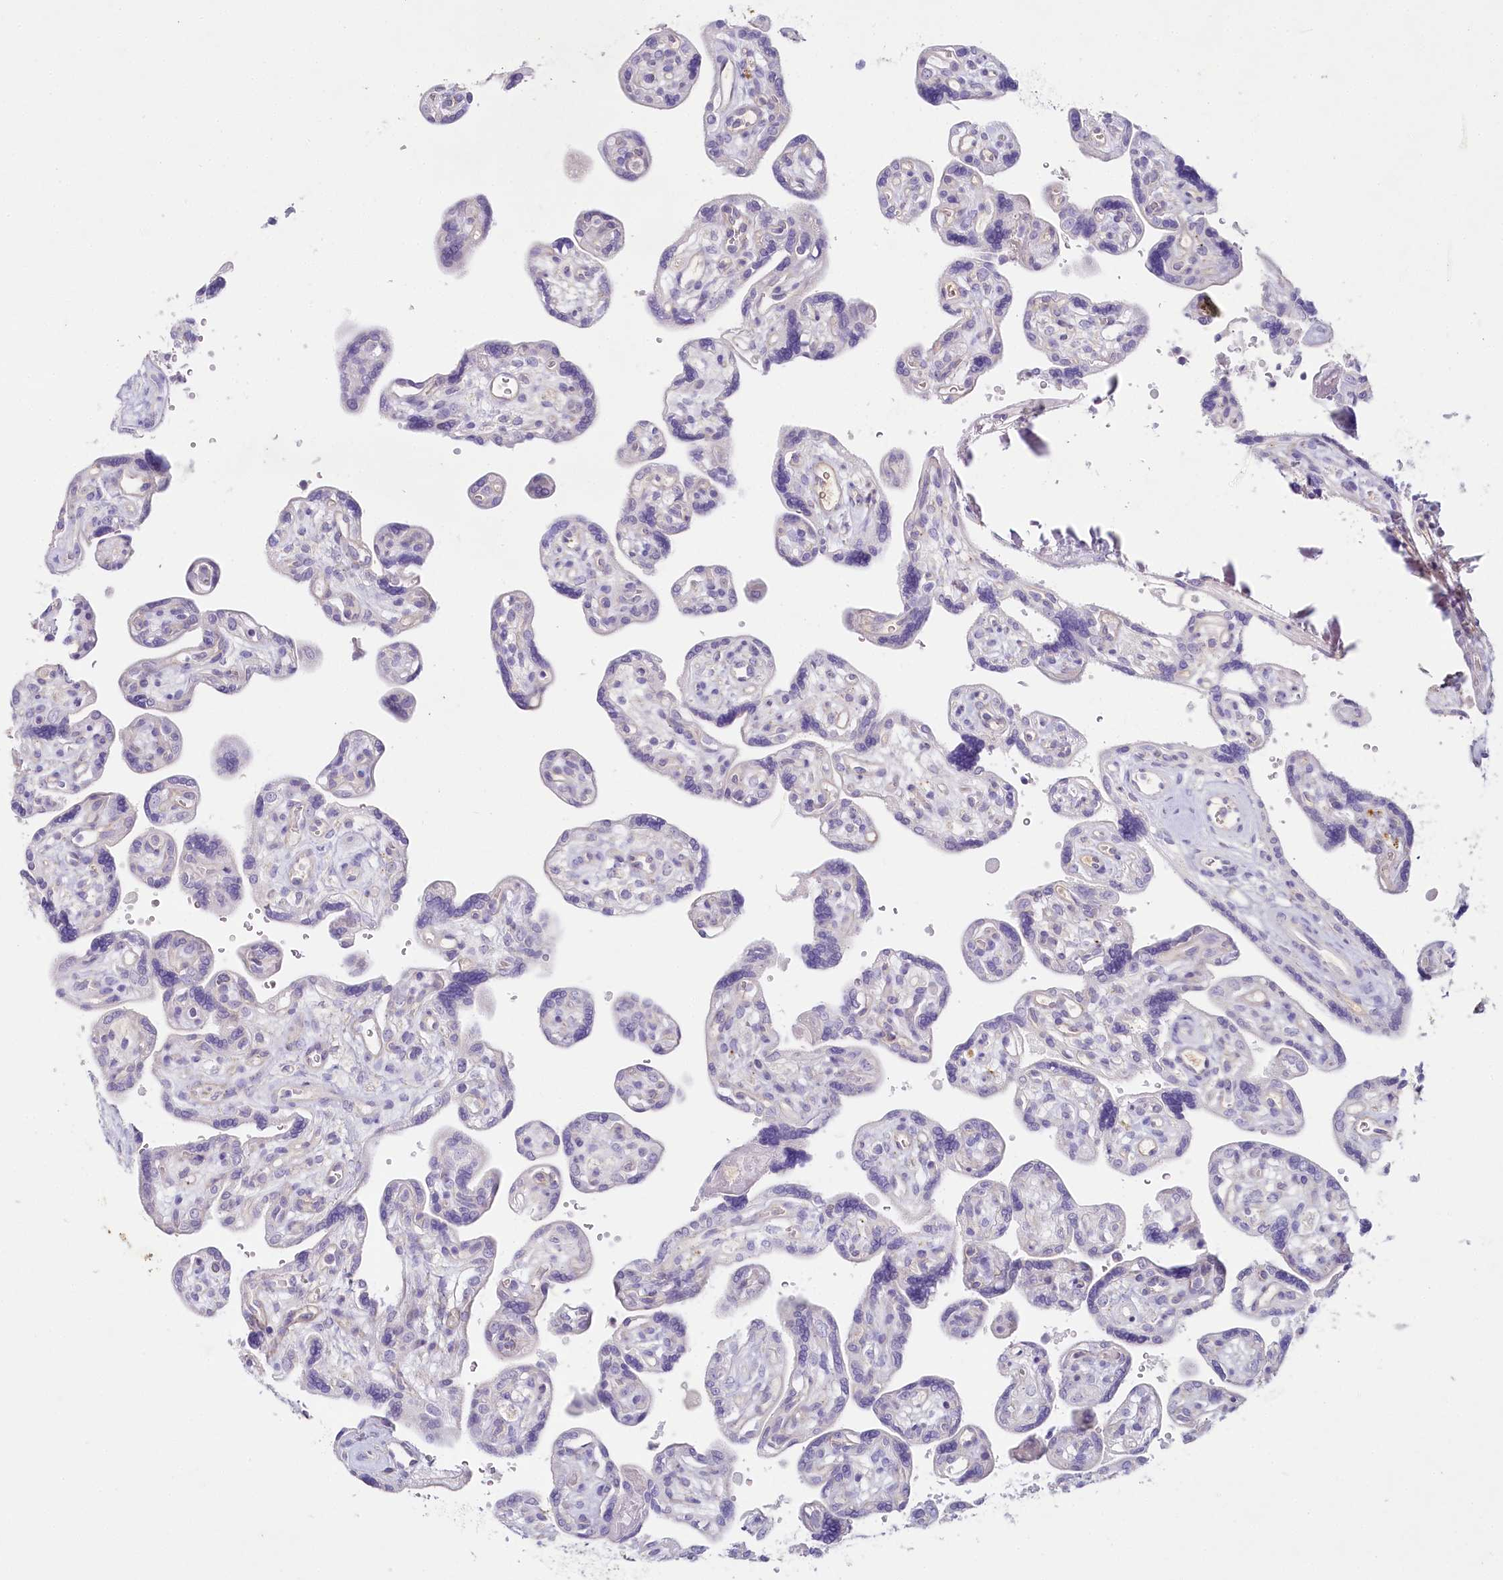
{"staining": {"intensity": "negative", "quantity": "none", "location": "none"}, "tissue": "placenta", "cell_type": "Decidual cells", "image_type": "normal", "snomed": [{"axis": "morphology", "description": "Normal tissue, NOS"}, {"axis": "topography", "description": "Placenta"}], "caption": "The image reveals no significant staining in decidual cells of placenta. (DAB (3,3'-diaminobenzidine) immunohistochemistry (IHC) visualized using brightfield microscopy, high magnification).", "gene": "HPD", "patient": {"sex": "female", "age": 39}}